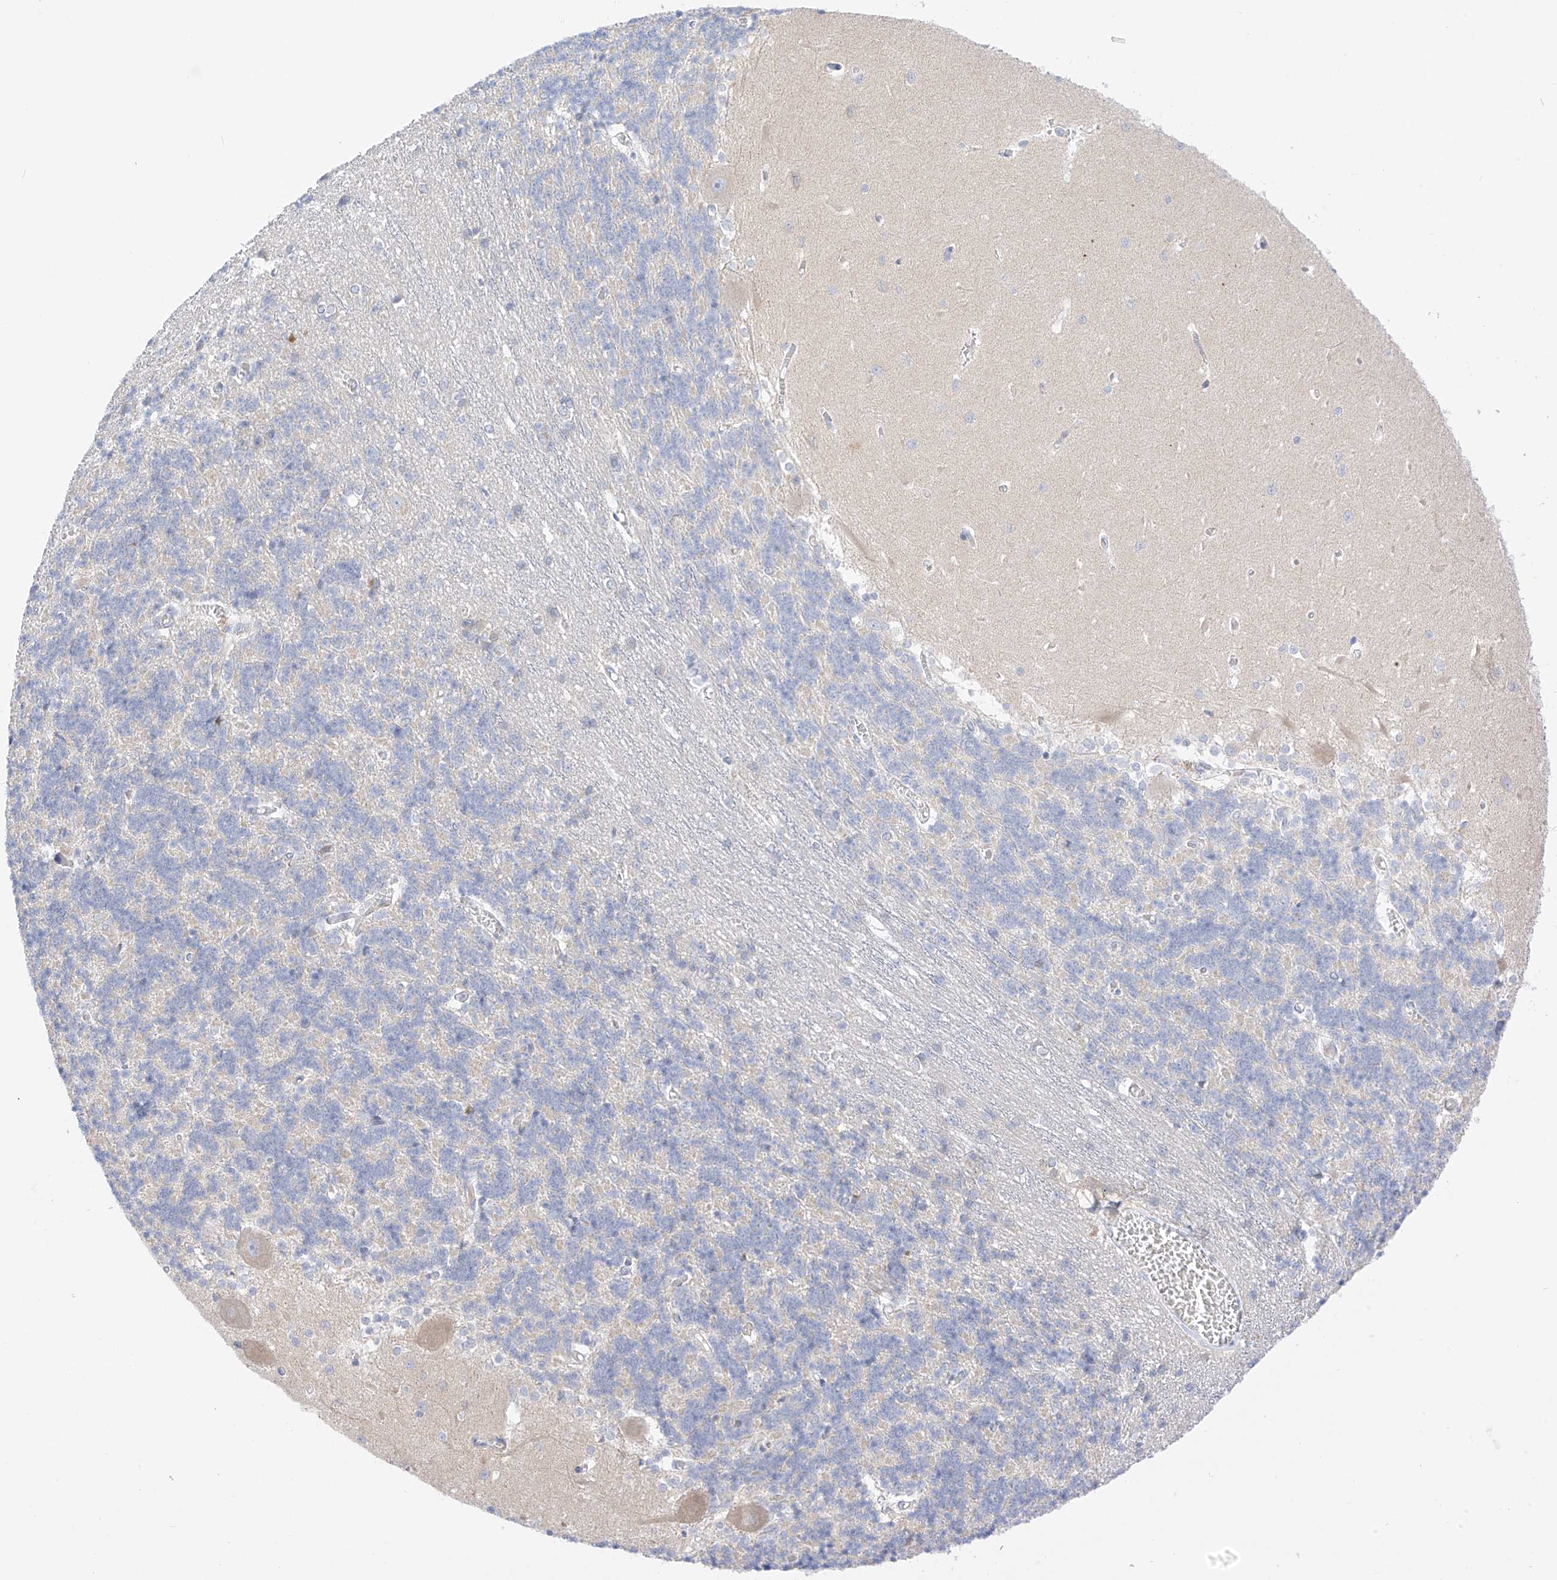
{"staining": {"intensity": "negative", "quantity": "none", "location": "none"}, "tissue": "cerebellum", "cell_type": "Cells in granular layer", "image_type": "normal", "snomed": [{"axis": "morphology", "description": "Normal tissue, NOS"}, {"axis": "topography", "description": "Cerebellum"}], "caption": "Cerebellum stained for a protein using immunohistochemistry (IHC) shows no expression cells in granular layer.", "gene": "ST3GAL5", "patient": {"sex": "male", "age": 37}}